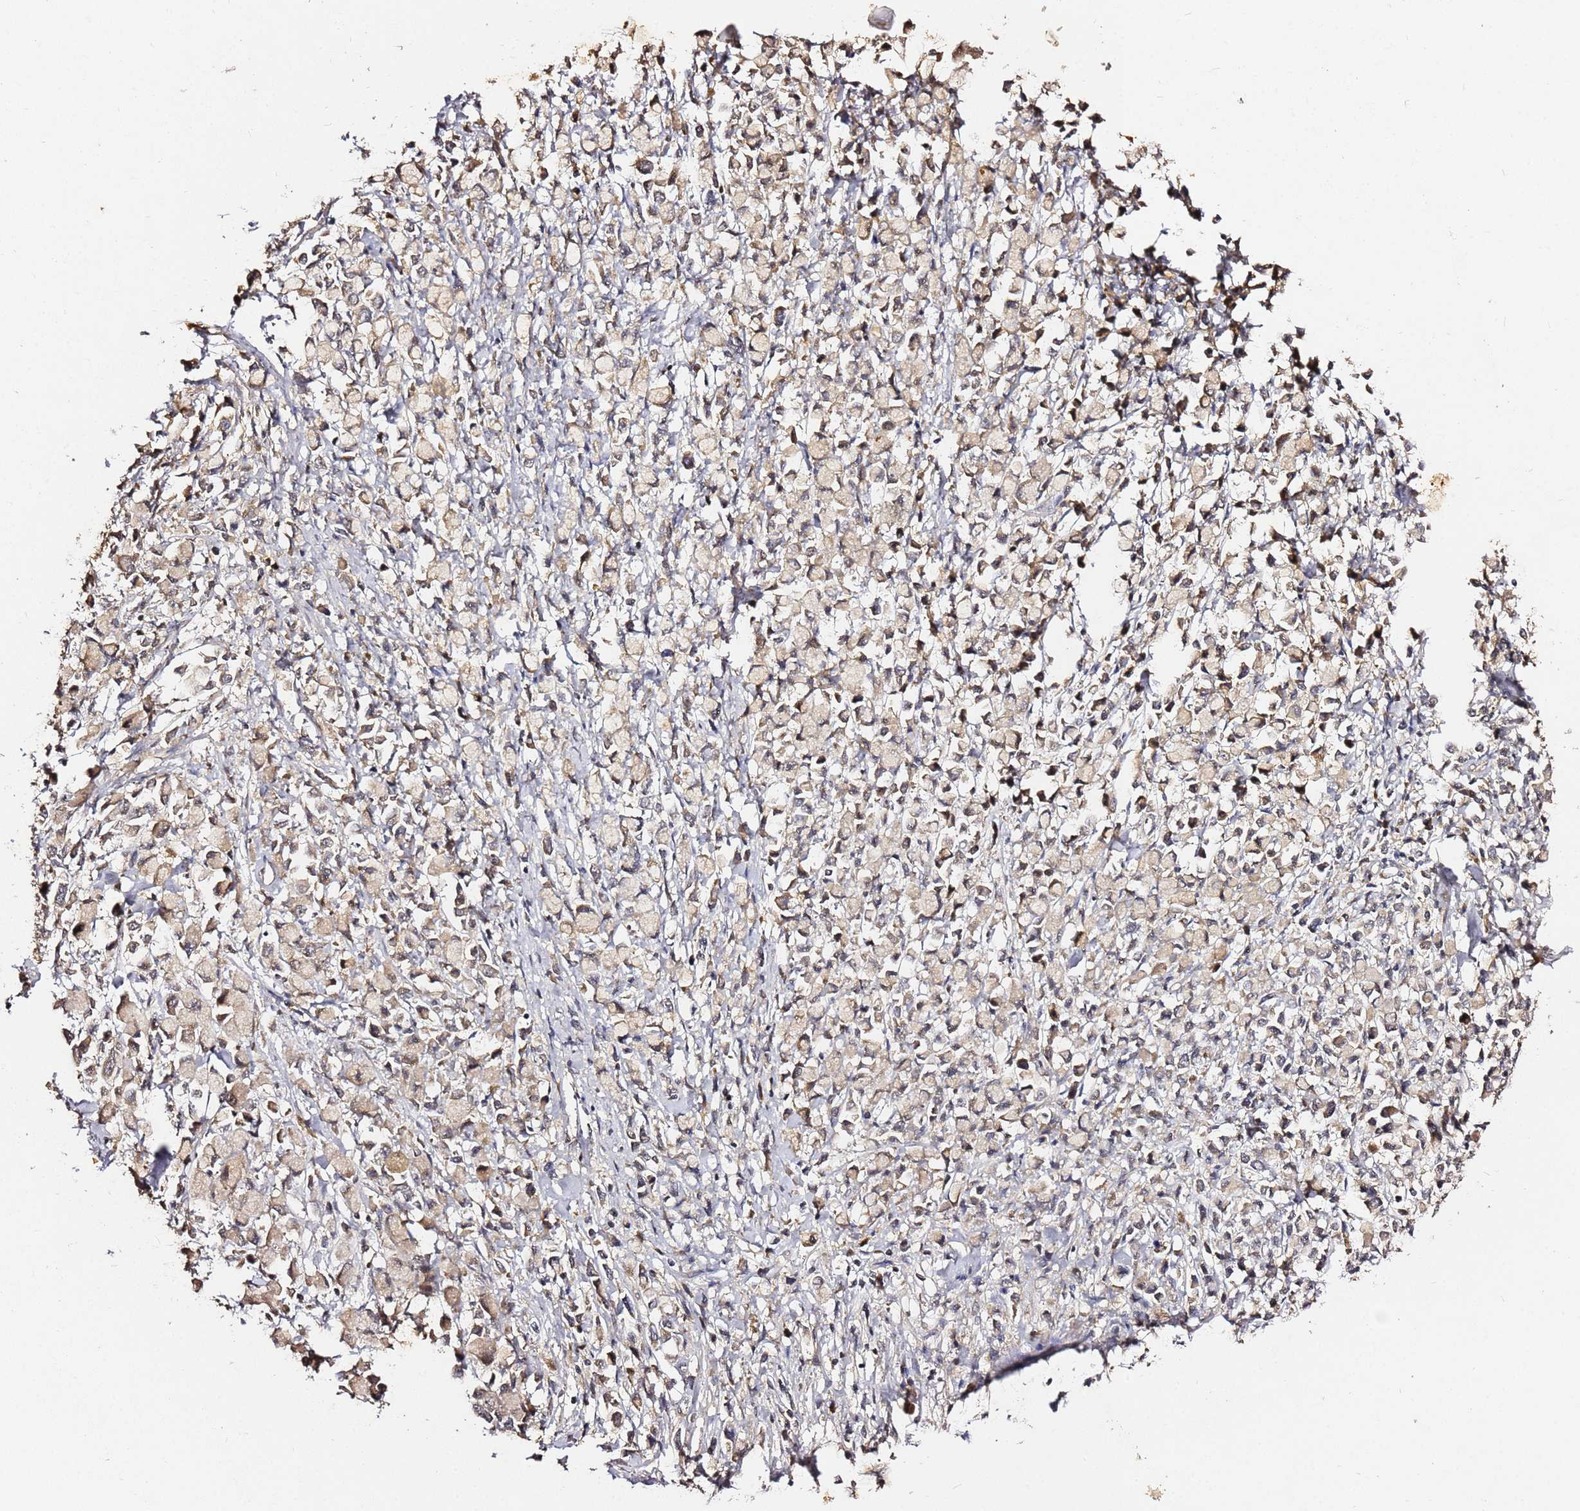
{"staining": {"intensity": "weak", "quantity": ">75%", "location": "cytoplasmic/membranous,nuclear"}, "tissue": "stomach cancer", "cell_type": "Tumor cells", "image_type": "cancer", "snomed": [{"axis": "morphology", "description": "Adenocarcinoma, NOS"}, {"axis": "topography", "description": "Stomach"}], "caption": "Protein expression analysis of adenocarcinoma (stomach) exhibits weak cytoplasmic/membranous and nuclear expression in approximately >75% of tumor cells.", "gene": "C6orf136", "patient": {"sex": "female", "age": 81}}